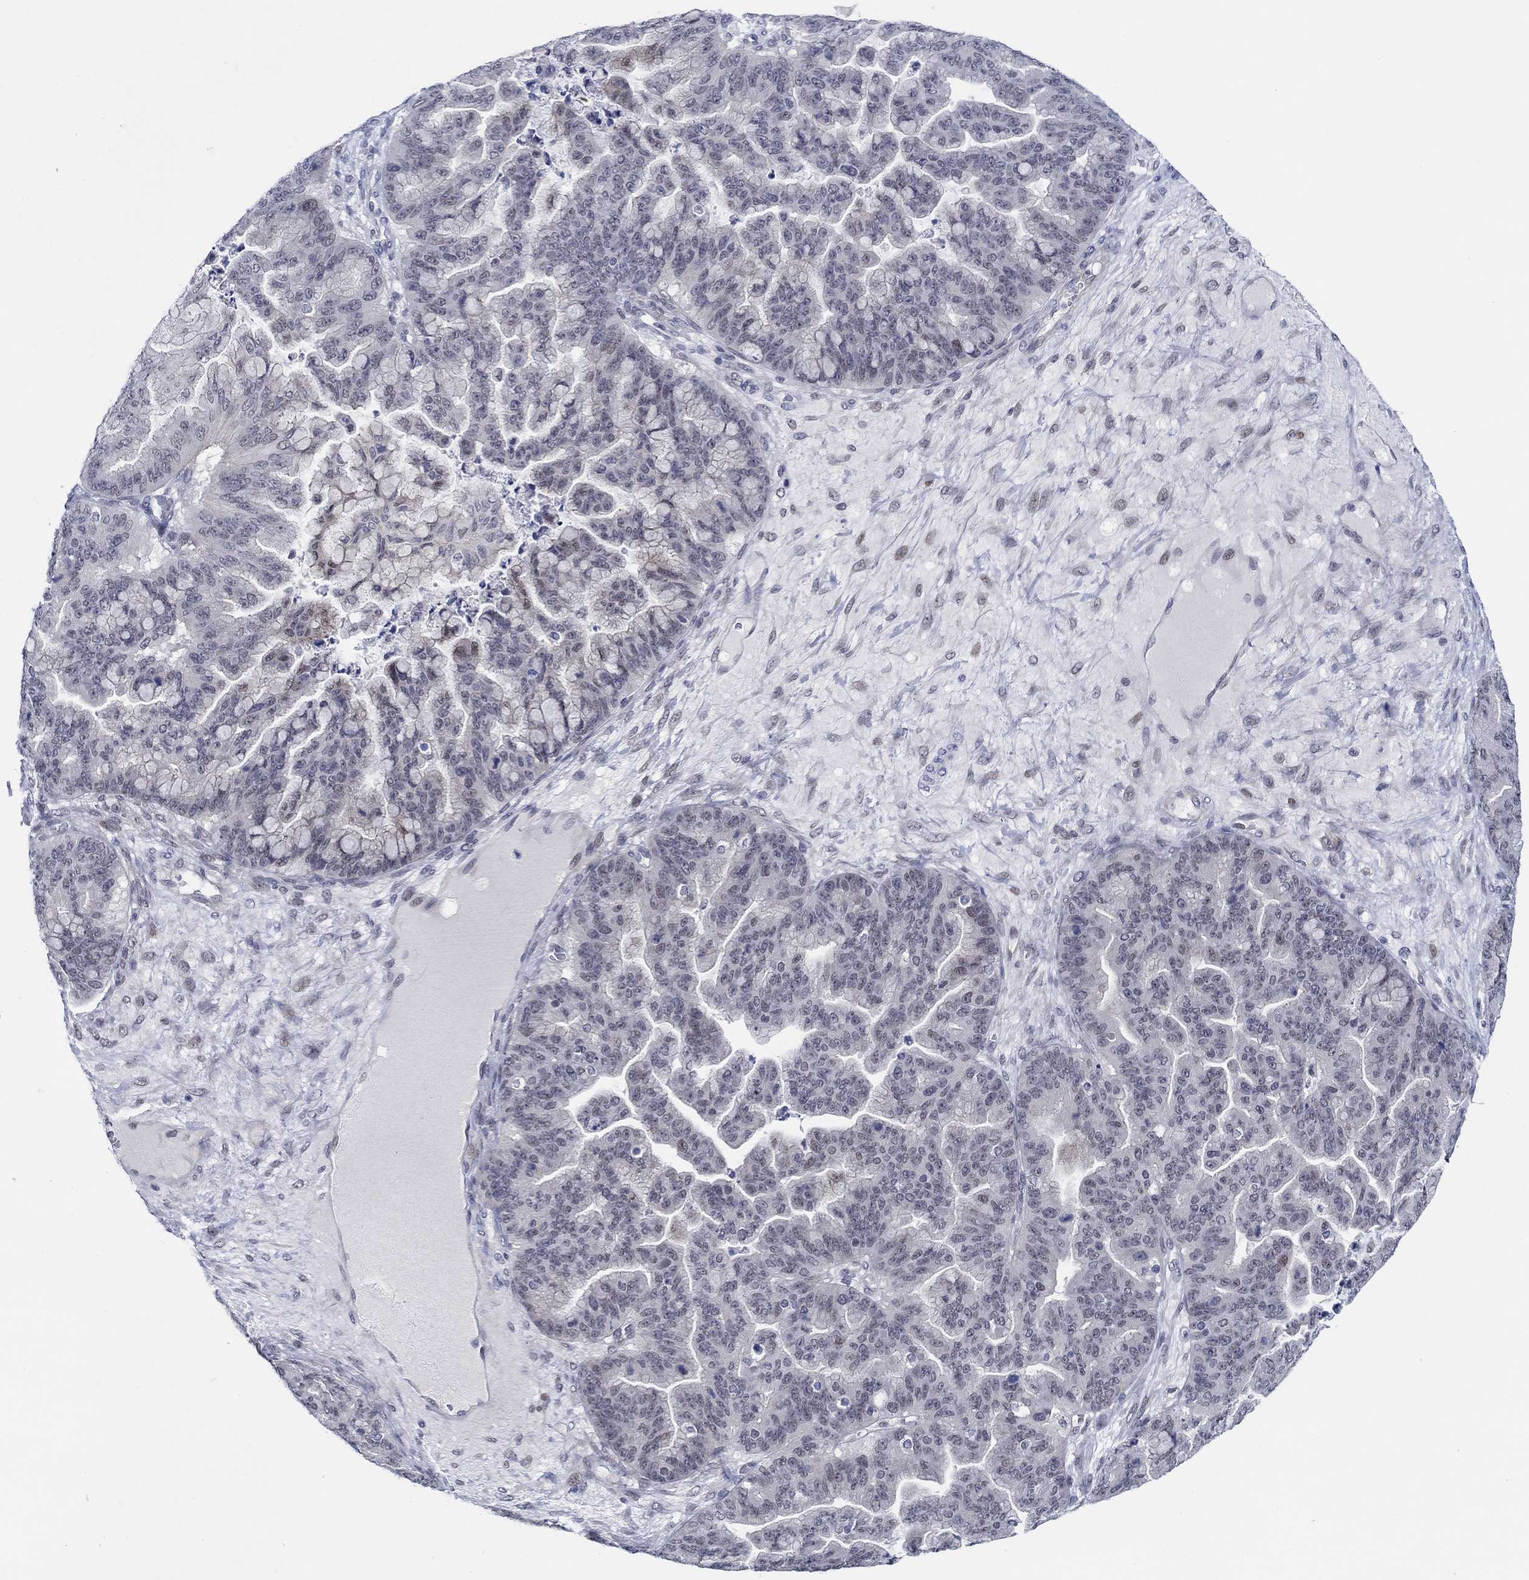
{"staining": {"intensity": "negative", "quantity": "none", "location": "none"}, "tissue": "ovarian cancer", "cell_type": "Tumor cells", "image_type": "cancer", "snomed": [{"axis": "morphology", "description": "Cystadenocarcinoma, mucinous, NOS"}, {"axis": "topography", "description": "Ovary"}], "caption": "Protein analysis of ovarian cancer (mucinous cystadenocarcinoma) exhibits no significant positivity in tumor cells.", "gene": "SLC34A1", "patient": {"sex": "female", "age": 67}}